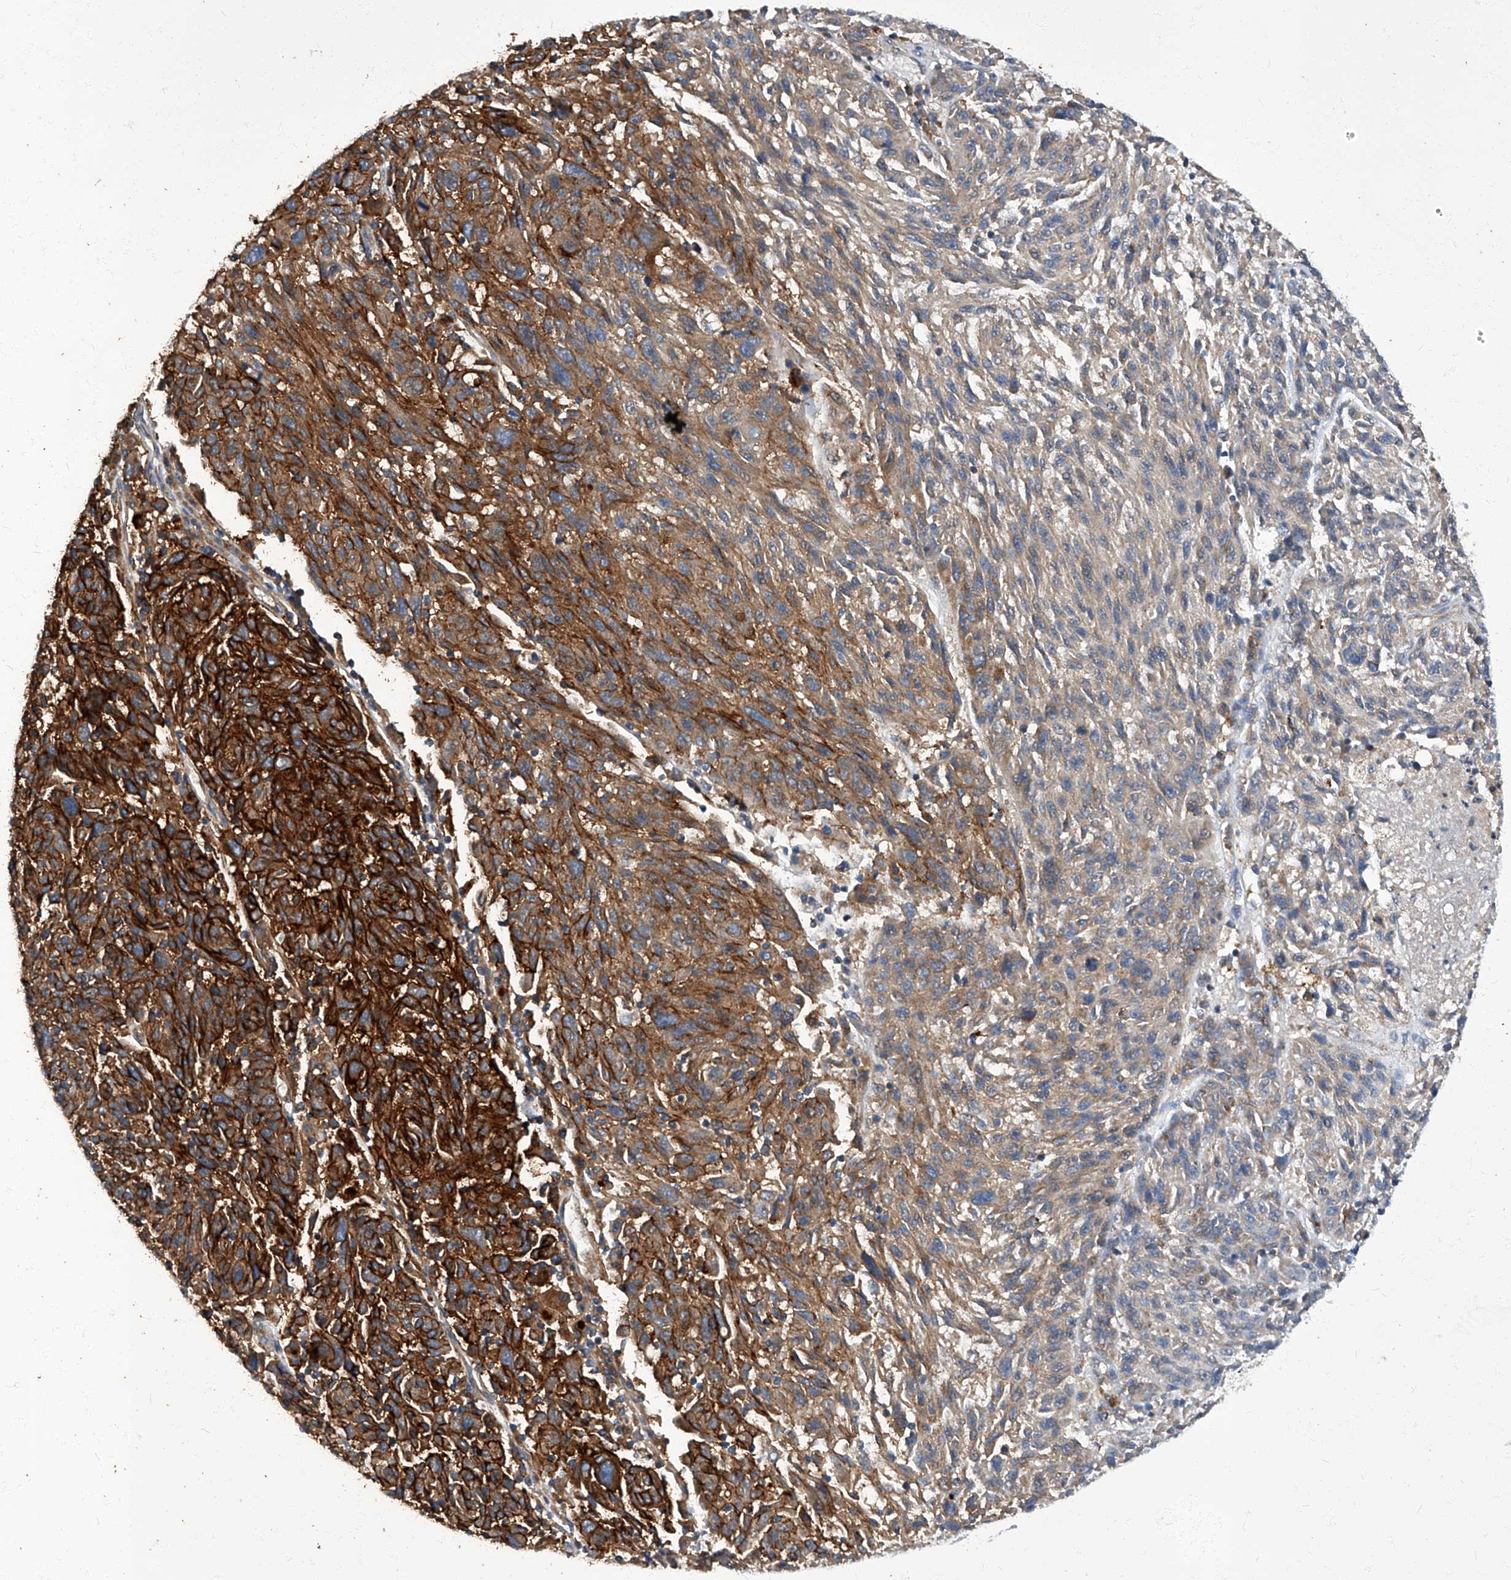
{"staining": {"intensity": "strong", "quantity": ">75%", "location": "cytoplasmic/membranous"}, "tissue": "melanoma", "cell_type": "Tumor cells", "image_type": "cancer", "snomed": [{"axis": "morphology", "description": "Malignant melanoma, NOS"}, {"axis": "topography", "description": "Skin"}], "caption": "Immunohistochemistry staining of malignant melanoma, which displays high levels of strong cytoplasmic/membranous expression in approximately >75% of tumor cells indicating strong cytoplasmic/membranous protein positivity. The staining was performed using DAB (3,3'-diaminobenzidine) (brown) for protein detection and nuclei were counterstained in hematoxylin (blue).", "gene": "TNFRSF13B", "patient": {"sex": "male", "age": 53}}